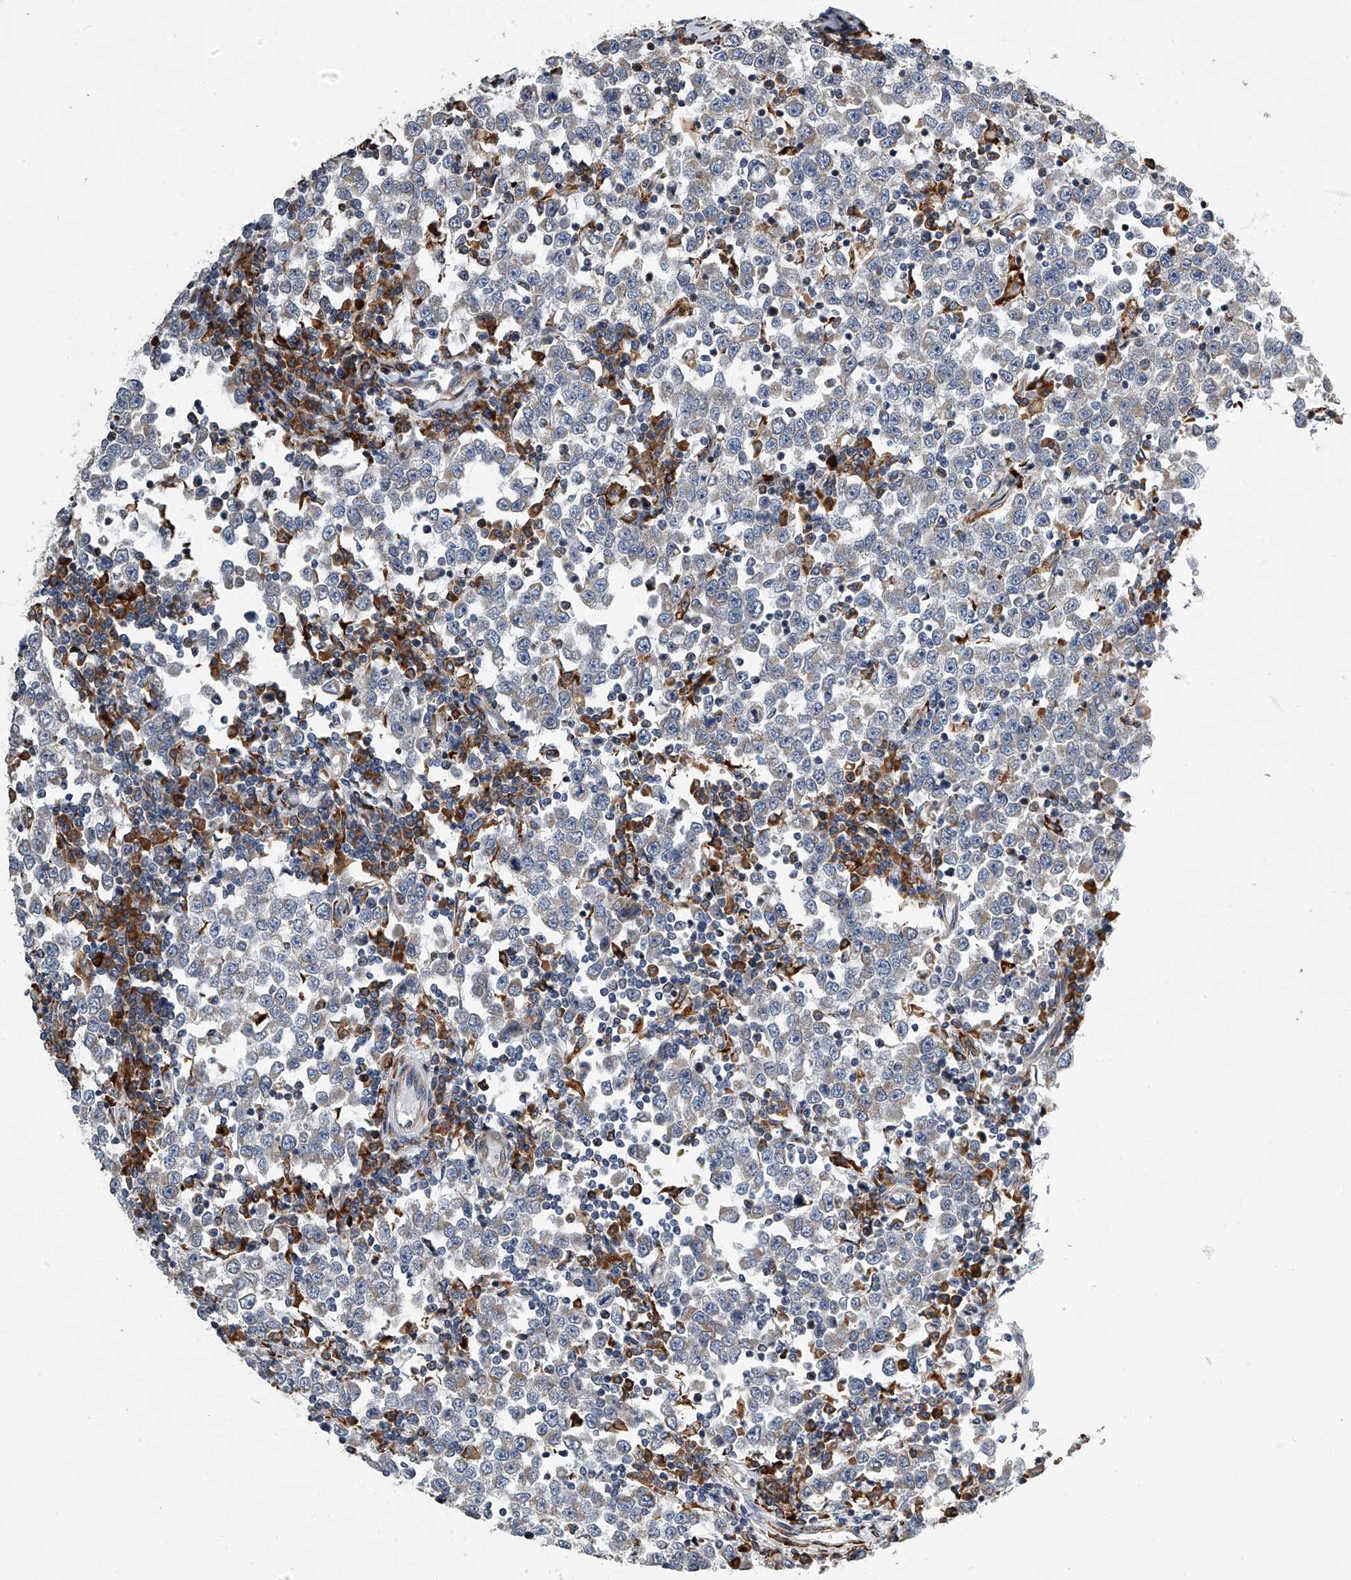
{"staining": {"intensity": "negative", "quantity": "none", "location": "none"}, "tissue": "testis cancer", "cell_type": "Tumor cells", "image_type": "cancer", "snomed": [{"axis": "morphology", "description": "Seminoma, NOS"}, {"axis": "topography", "description": "Testis"}], "caption": "IHC image of neoplastic tissue: human testis cancer (seminoma) stained with DAB (3,3'-diaminobenzidine) displays no significant protein expression in tumor cells.", "gene": "TMEM63C", "patient": {"sex": "male", "age": 65}}